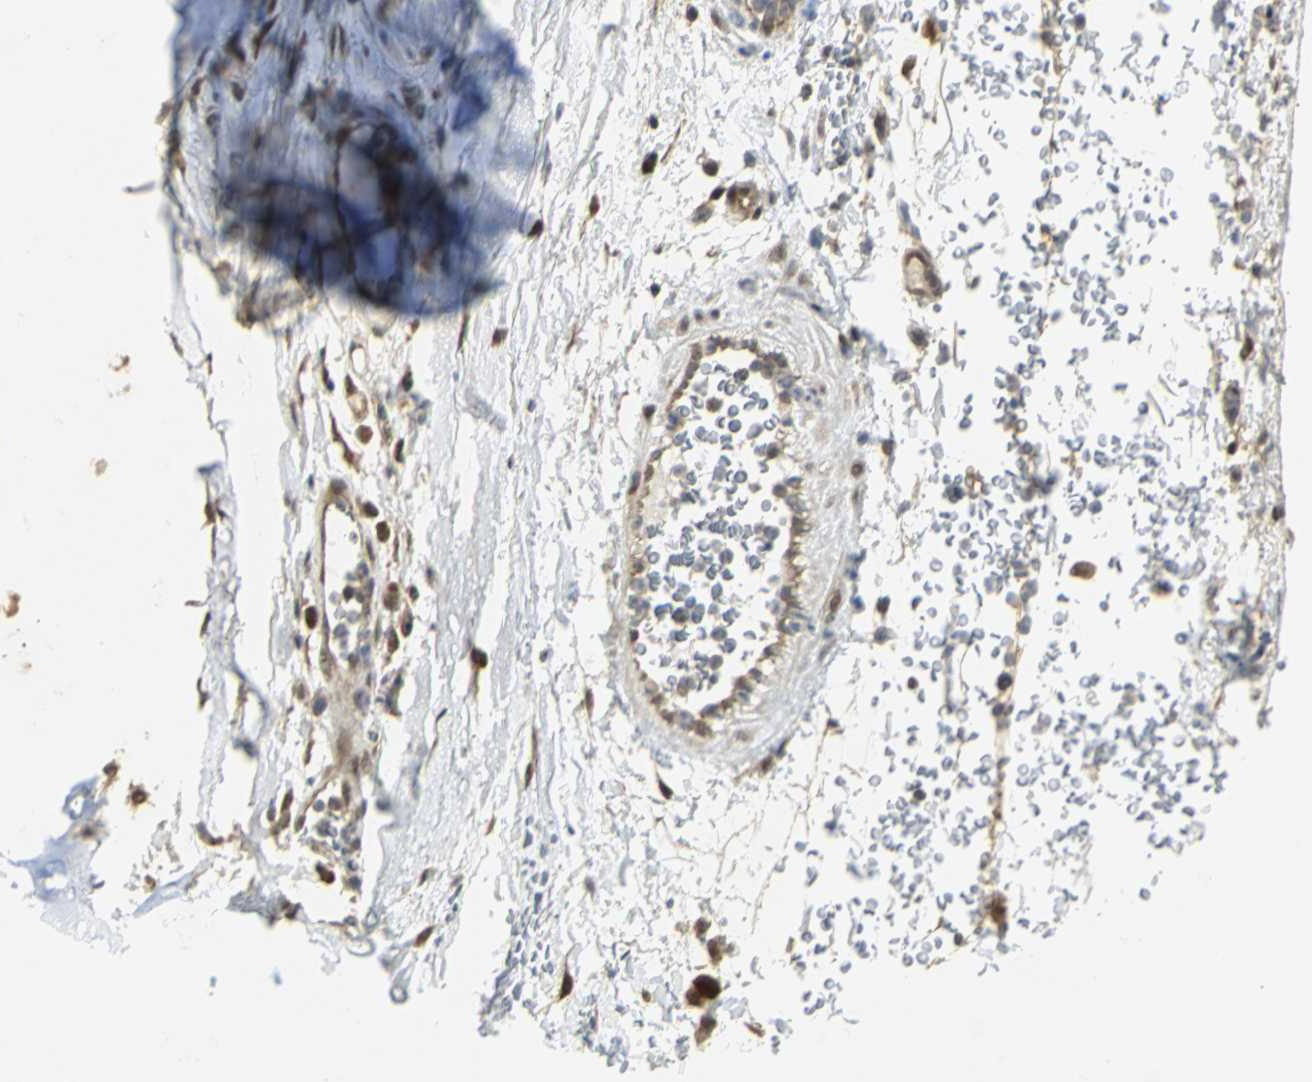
{"staining": {"intensity": "moderate", "quantity": ">75%", "location": "nuclear"}, "tissue": "adipose tissue", "cell_type": "Adipocytes", "image_type": "normal", "snomed": [{"axis": "morphology", "description": "Normal tissue, NOS"}, {"axis": "topography", "description": "Cartilage tissue"}, {"axis": "topography", "description": "Bronchus"}], "caption": "Human adipose tissue stained with a protein marker shows moderate staining in adipocytes.", "gene": "PSMC4", "patient": {"sex": "female", "age": 73}}